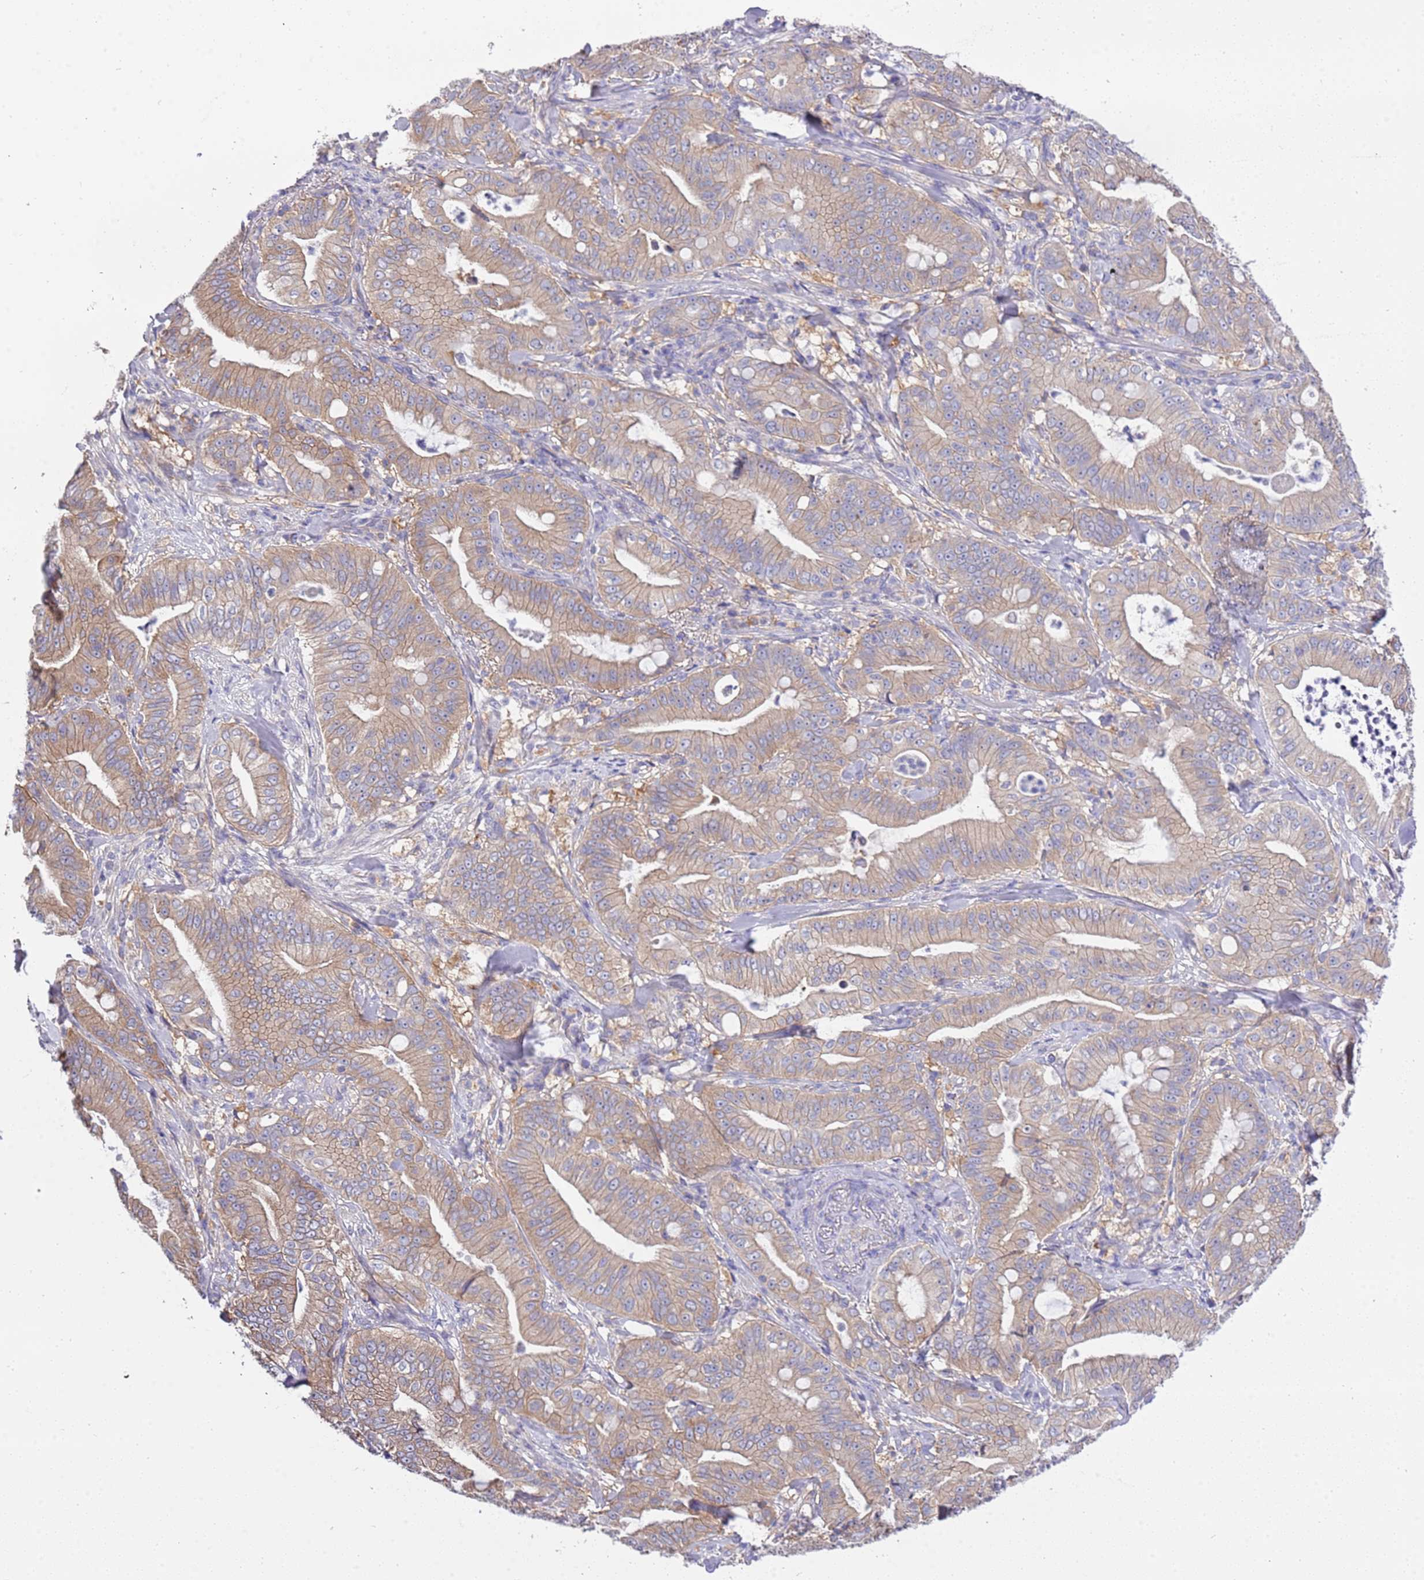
{"staining": {"intensity": "weak", "quantity": "25%-75%", "location": "cytoplasmic/membranous"}, "tissue": "pancreatic cancer", "cell_type": "Tumor cells", "image_type": "cancer", "snomed": [{"axis": "morphology", "description": "Adenocarcinoma, NOS"}, {"axis": "topography", "description": "Pancreas"}], "caption": "Immunohistochemical staining of human pancreatic cancer (adenocarcinoma) exhibits low levels of weak cytoplasmic/membranous staining in about 25%-75% of tumor cells.", "gene": "STIP1", "patient": {"sex": "male", "age": 71}}